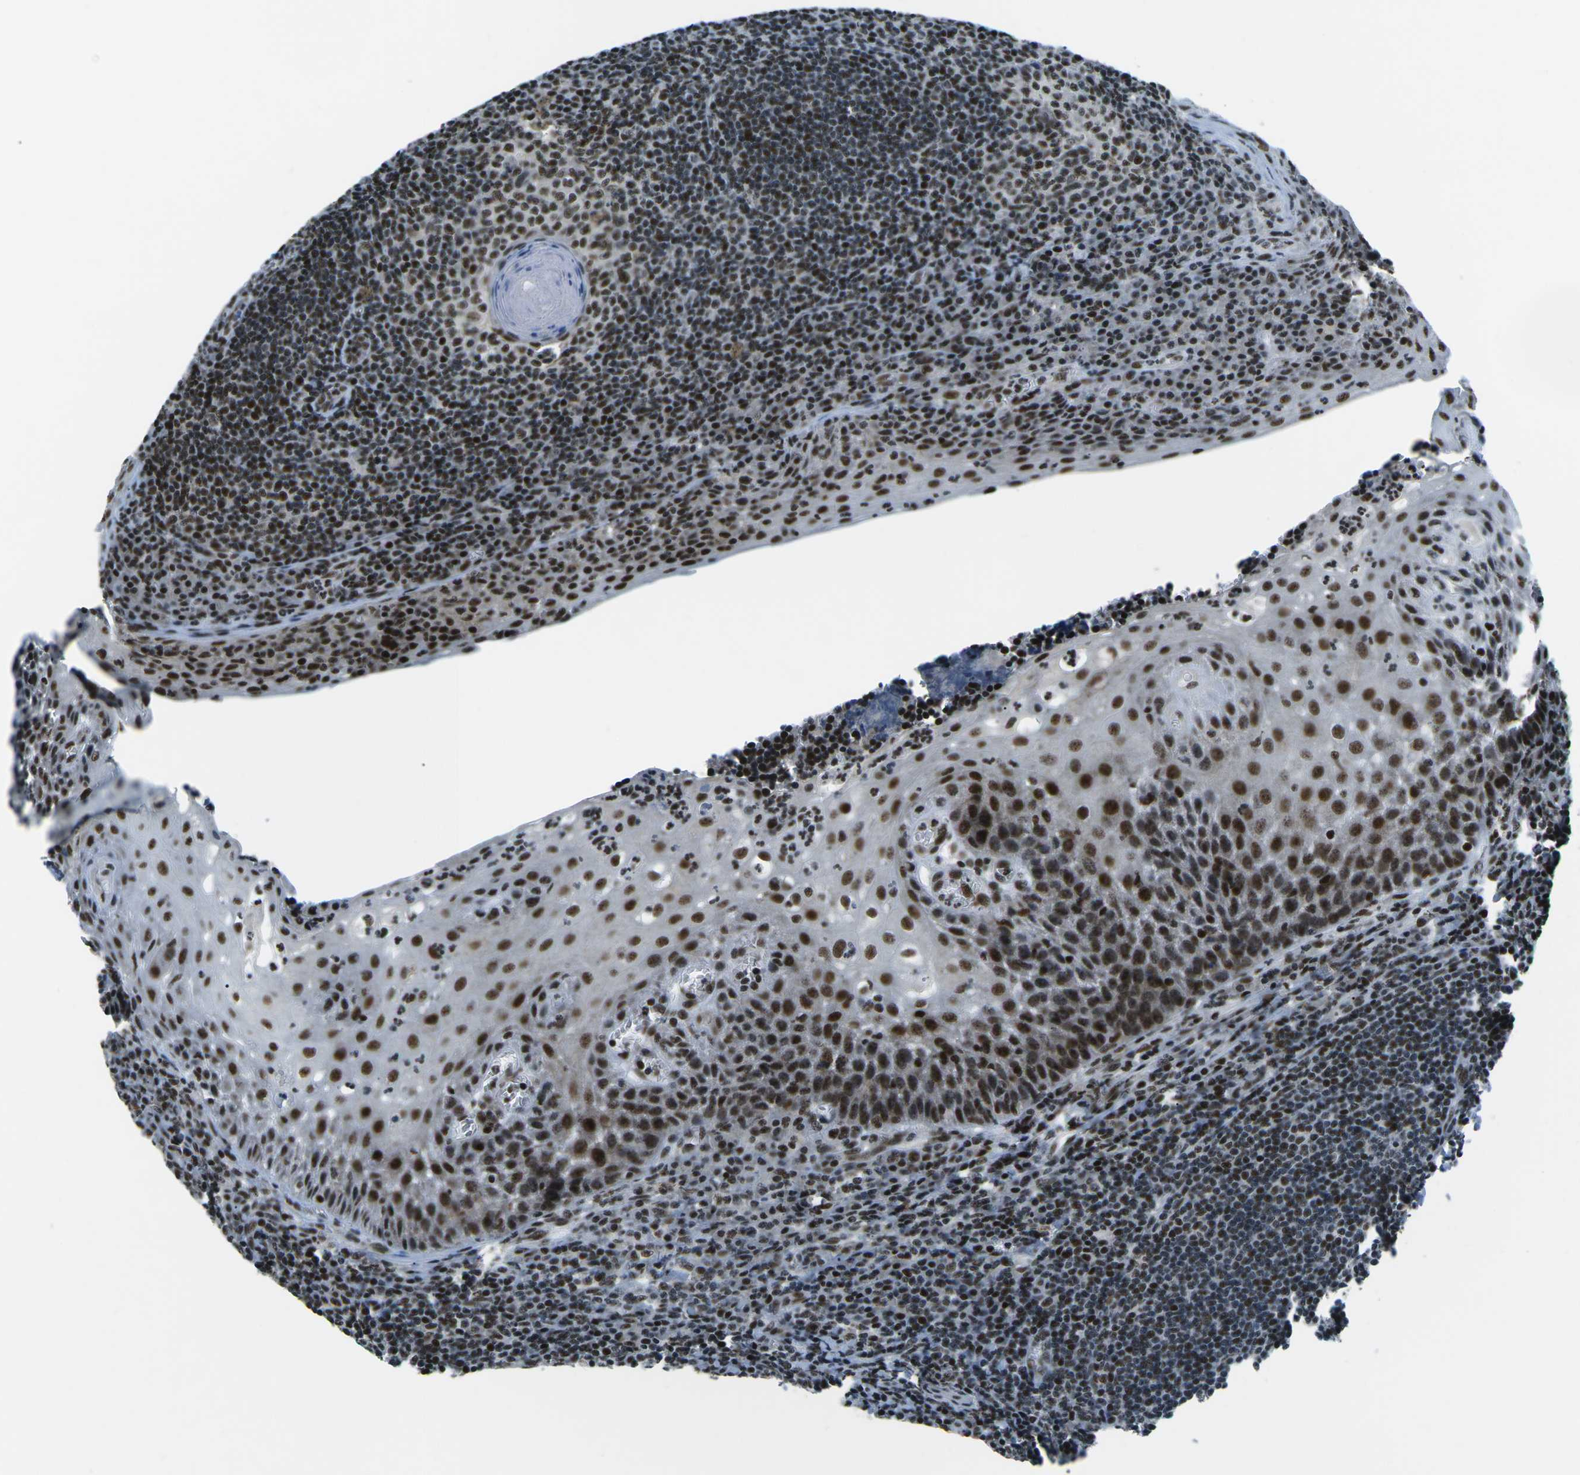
{"staining": {"intensity": "moderate", "quantity": ">75%", "location": "nuclear"}, "tissue": "tonsil", "cell_type": "Germinal center cells", "image_type": "normal", "snomed": [{"axis": "morphology", "description": "Normal tissue, NOS"}, {"axis": "topography", "description": "Tonsil"}], "caption": "This is a micrograph of immunohistochemistry staining of unremarkable tonsil, which shows moderate positivity in the nuclear of germinal center cells.", "gene": "RBL2", "patient": {"sex": "male", "age": 37}}